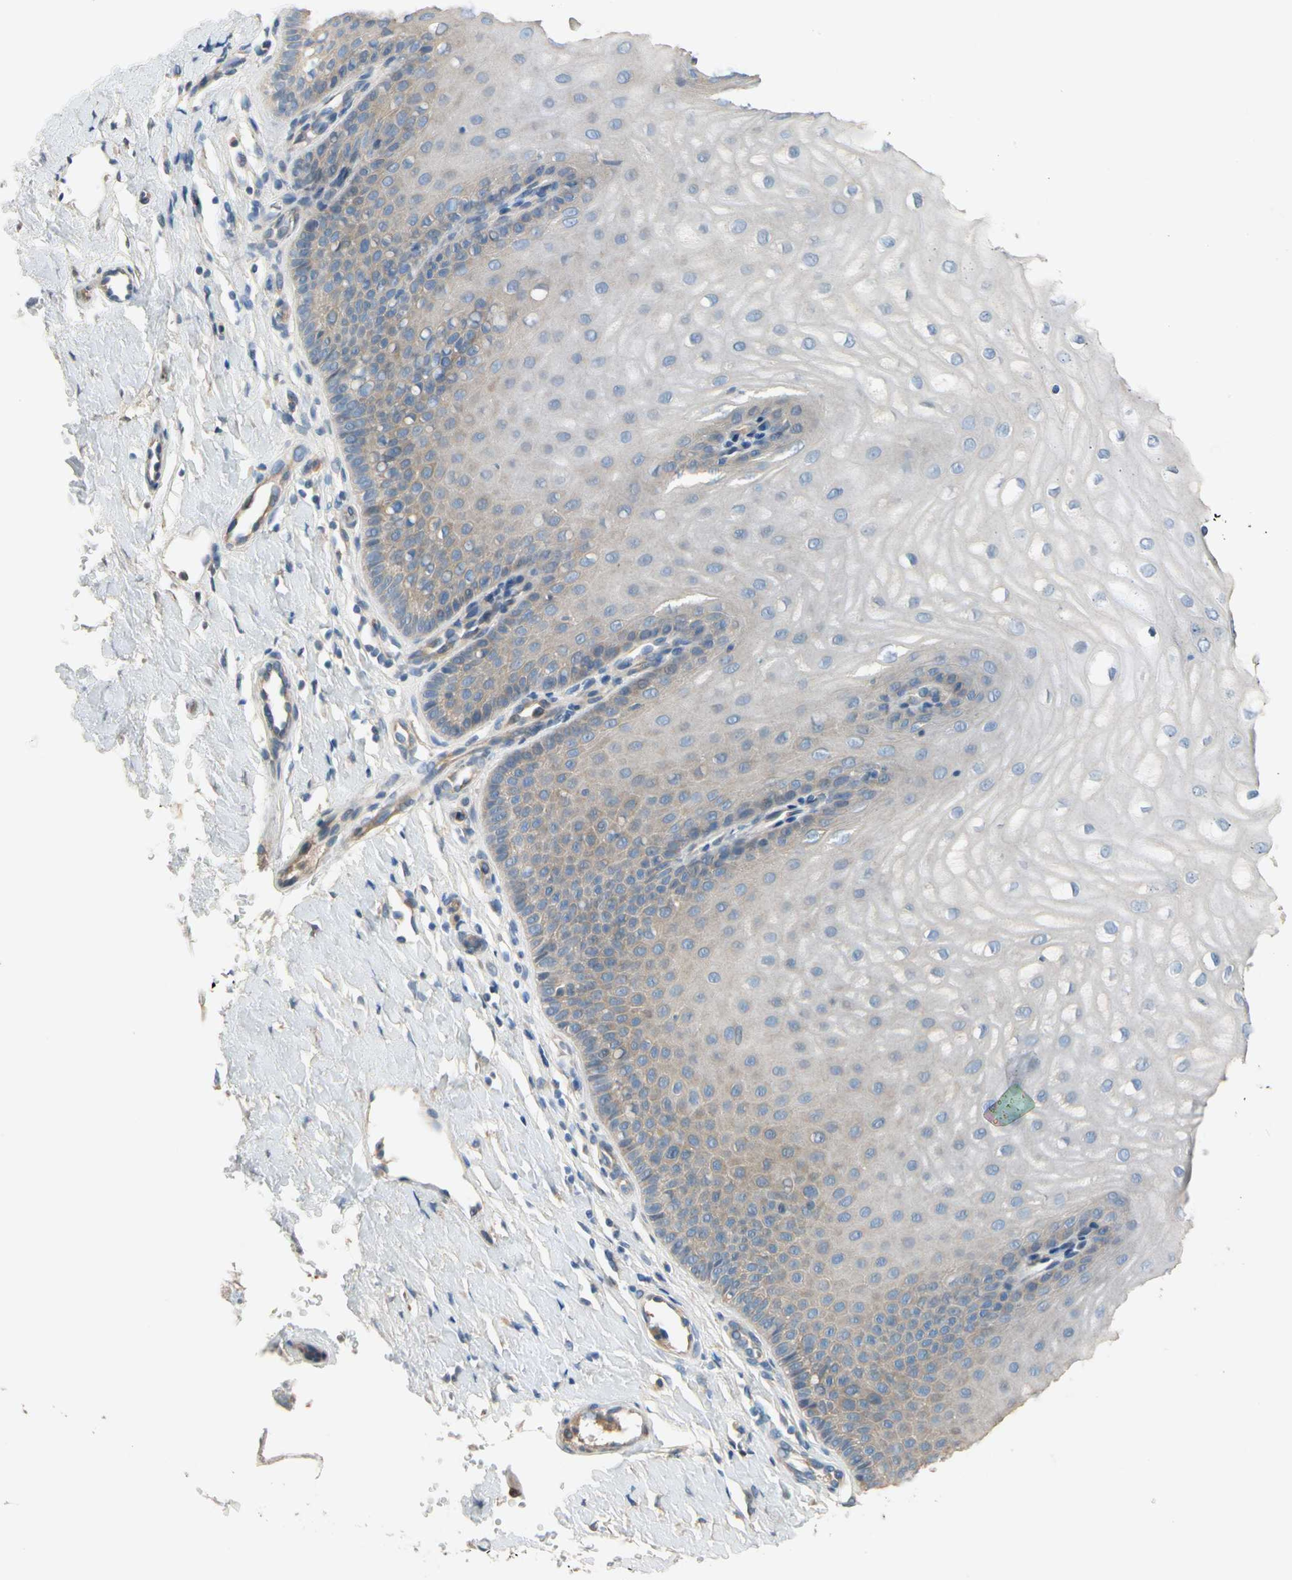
{"staining": {"intensity": "weak", "quantity": "25%-75%", "location": "cytoplasmic/membranous"}, "tissue": "cervix", "cell_type": "Glandular cells", "image_type": "normal", "snomed": [{"axis": "morphology", "description": "Normal tissue, NOS"}, {"axis": "topography", "description": "Cervix"}], "caption": "Cervix stained for a protein demonstrates weak cytoplasmic/membranous positivity in glandular cells. The staining was performed using DAB (3,3'-diaminobenzidine) to visualize the protein expression in brown, while the nuclei were stained in blue with hematoxylin (Magnification: 20x).", "gene": "SIGLEC5", "patient": {"sex": "female", "age": 55}}